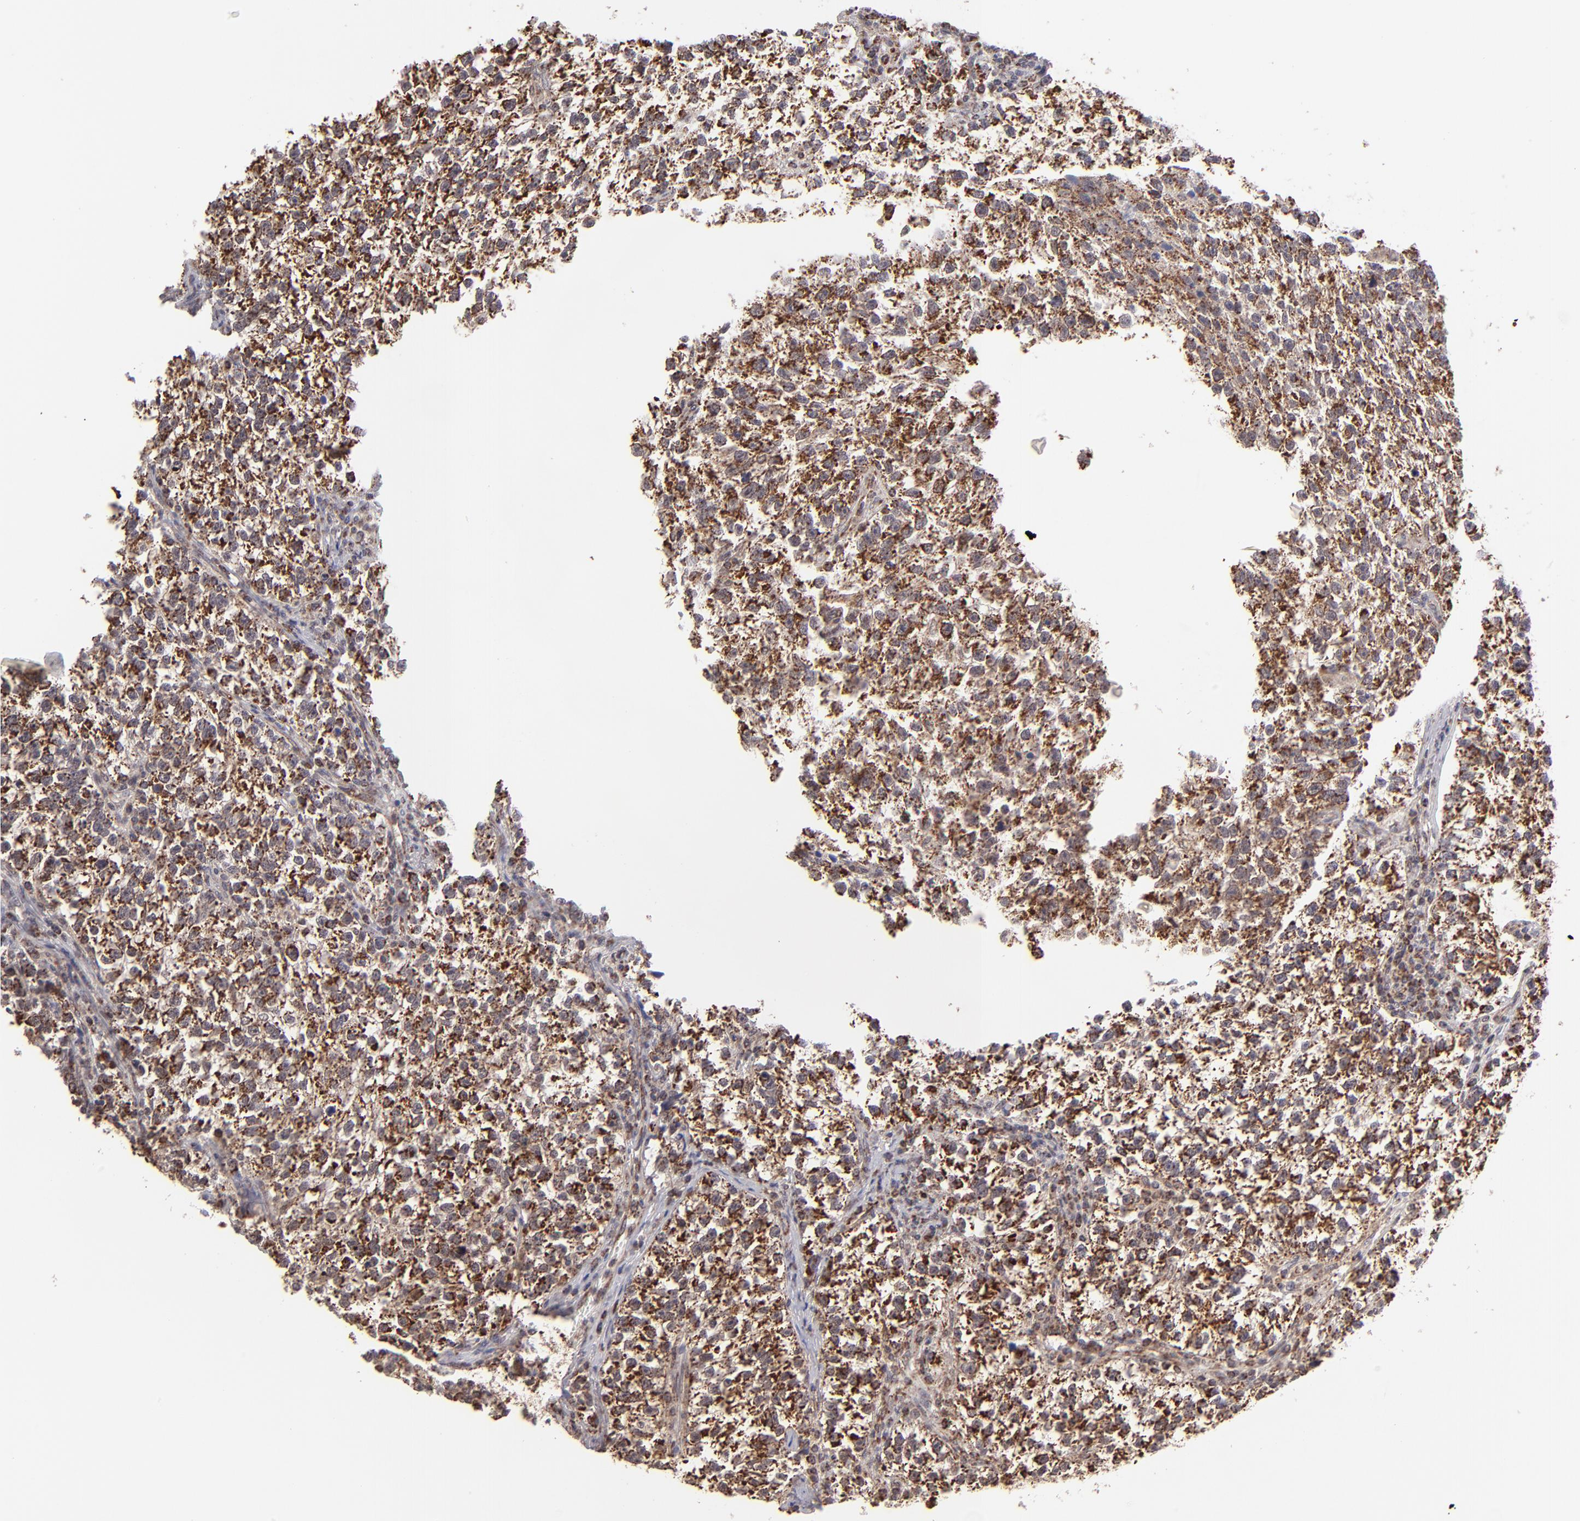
{"staining": {"intensity": "moderate", "quantity": ">75%", "location": "cytoplasmic/membranous"}, "tissue": "testis cancer", "cell_type": "Tumor cells", "image_type": "cancer", "snomed": [{"axis": "morphology", "description": "Seminoma, NOS"}, {"axis": "topography", "description": "Testis"}], "caption": "Testis seminoma tissue reveals moderate cytoplasmic/membranous staining in approximately >75% of tumor cells", "gene": "SLC15A1", "patient": {"sex": "male", "age": 38}}